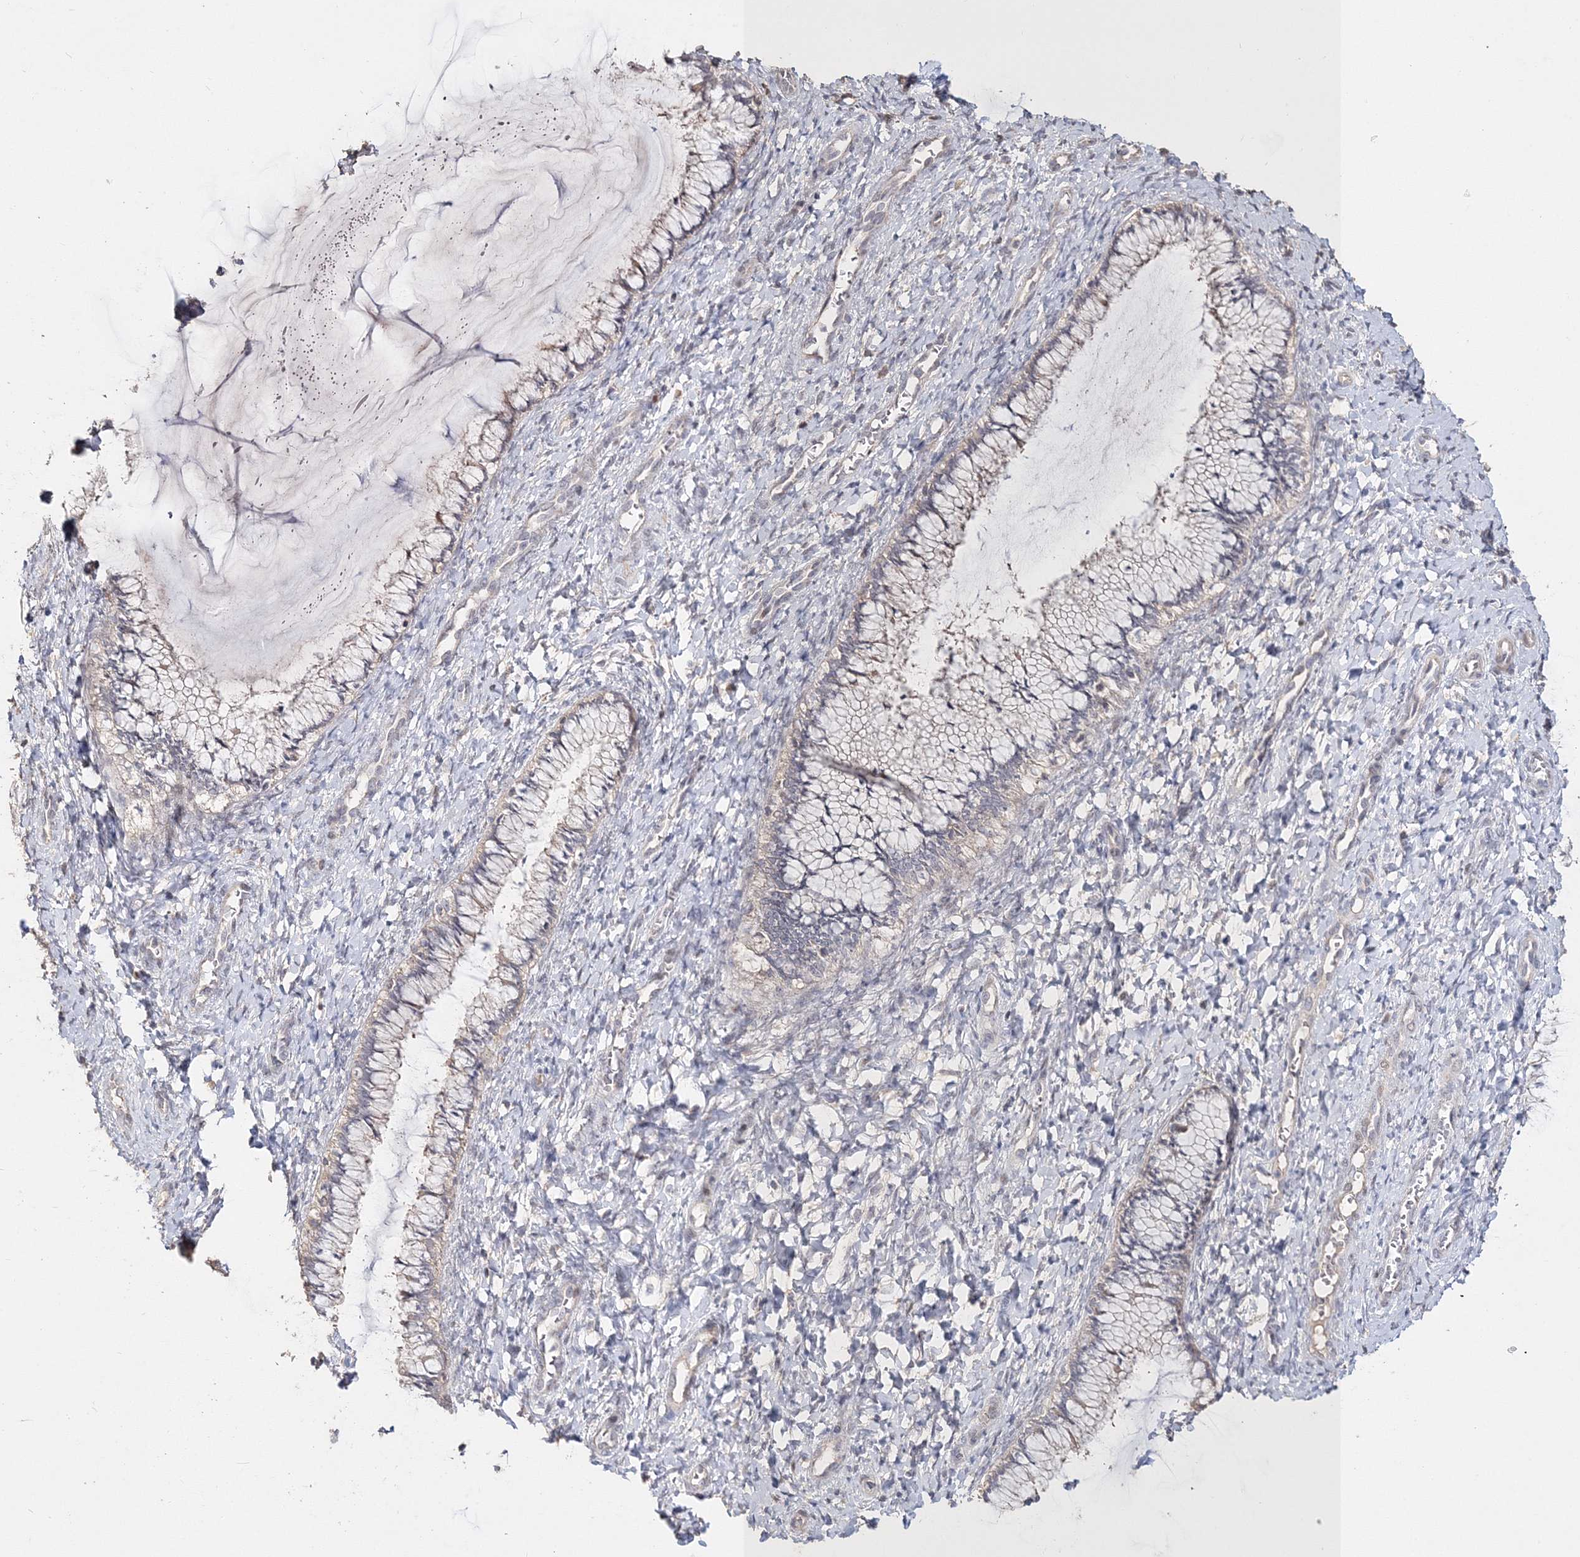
{"staining": {"intensity": "negative", "quantity": "none", "location": "none"}, "tissue": "cervix", "cell_type": "Glandular cells", "image_type": "normal", "snomed": [{"axis": "morphology", "description": "Normal tissue, NOS"}, {"axis": "morphology", "description": "Adenocarcinoma, NOS"}, {"axis": "topography", "description": "Cervix"}], "caption": "IHC photomicrograph of unremarkable human cervix stained for a protein (brown), which demonstrates no staining in glandular cells.", "gene": "GJB5", "patient": {"sex": "female", "age": 29}}